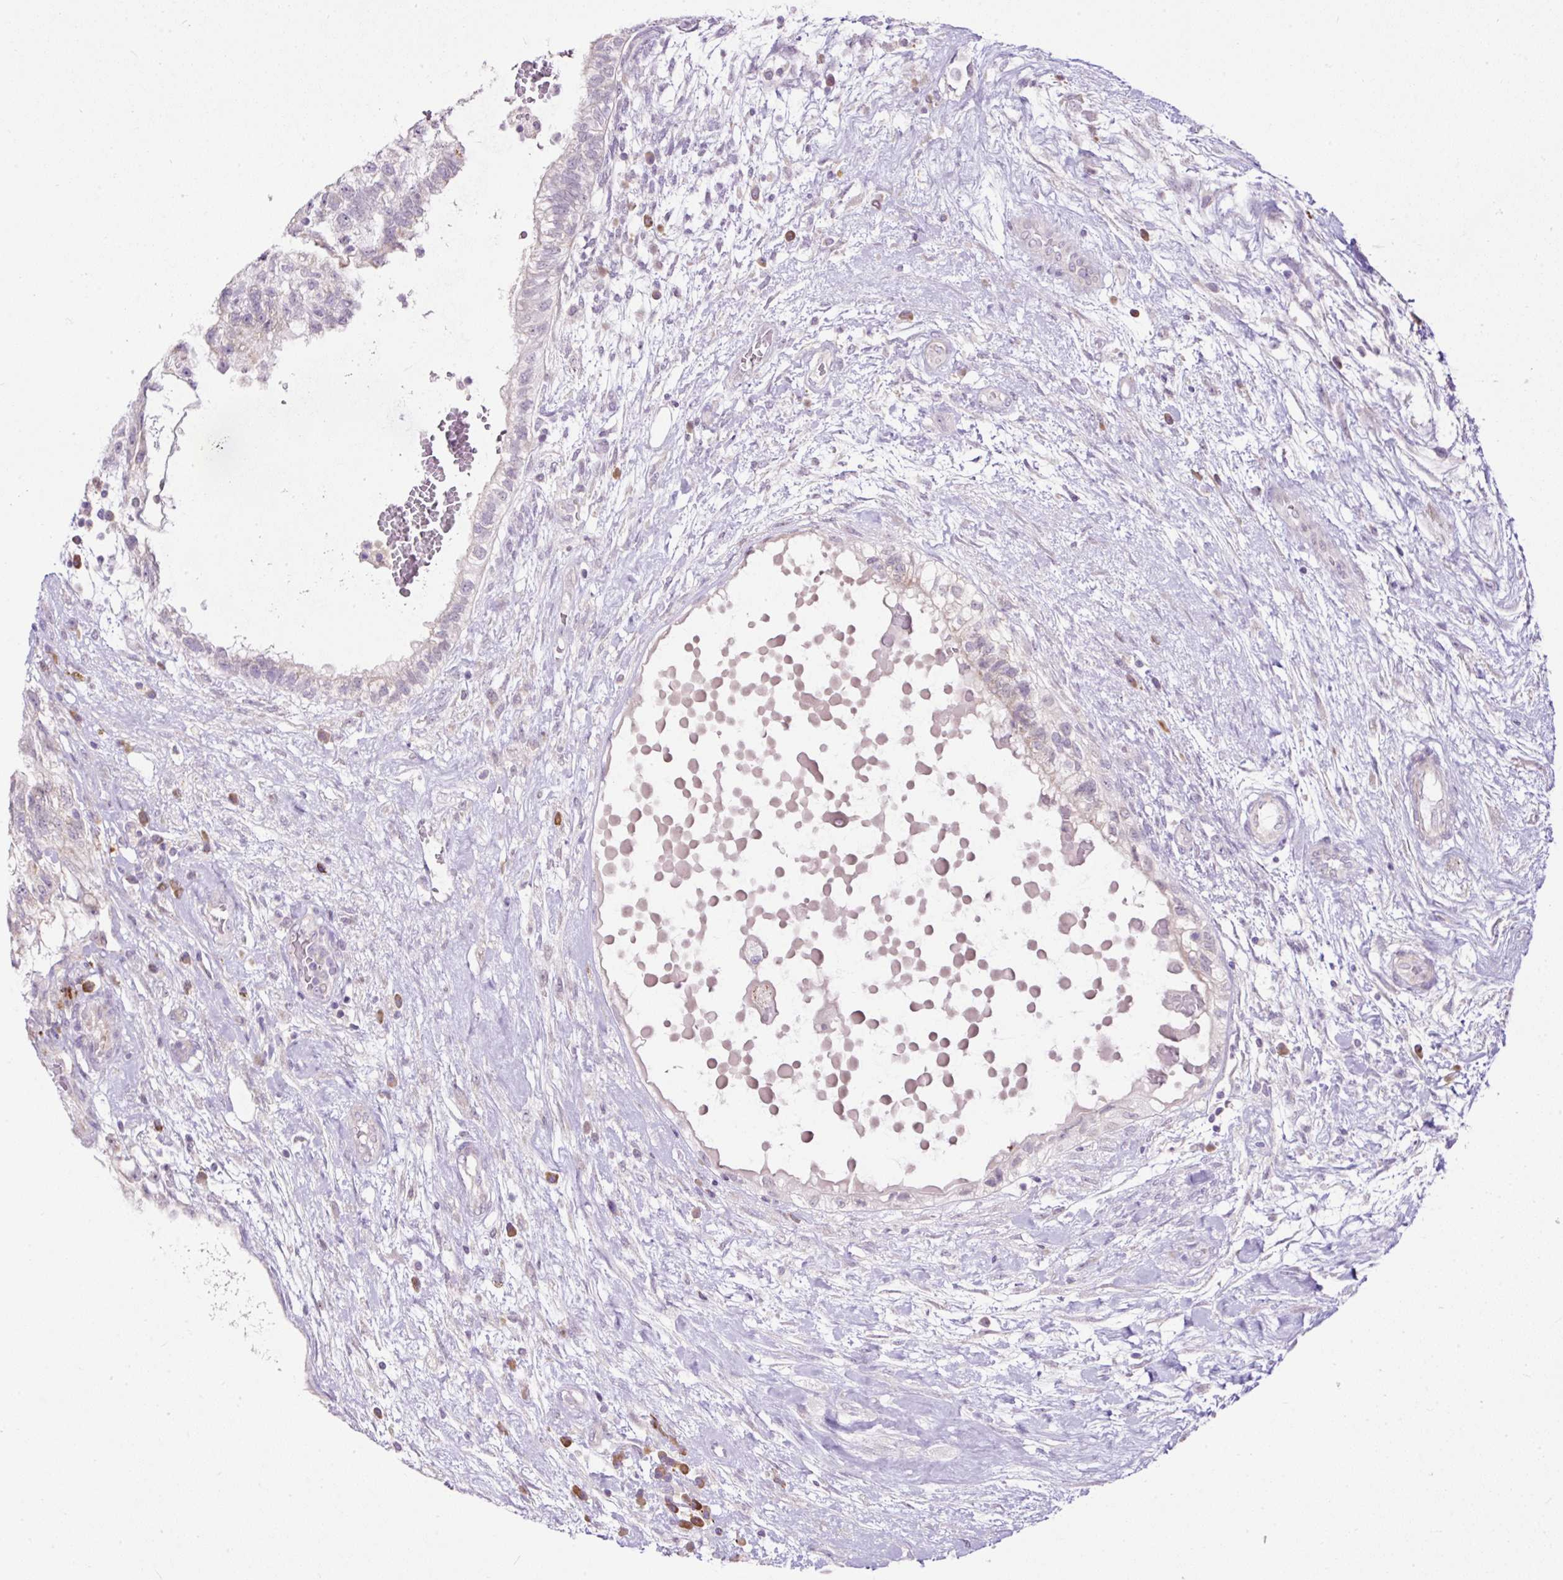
{"staining": {"intensity": "moderate", "quantity": "<25%", "location": "cytoplasmic/membranous"}, "tissue": "testis cancer", "cell_type": "Tumor cells", "image_type": "cancer", "snomed": [{"axis": "morphology", "description": "Normal tissue, NOS"}, {"axis": "morphology", "description": "Carcinoma, Embryonal, NOS"}, {"axis": "topography", "description": "Testis"}], "caption": "A photomicrograph of human testis cancer stained for a protein exhibits moderate cytoplasmic/membranous brown staining in tumor cells. (DAB IHC, brown staining for protein, blue staining for nuclei).", "gene": "FMC1", "patient": {"sex": "male", "age": 32}}